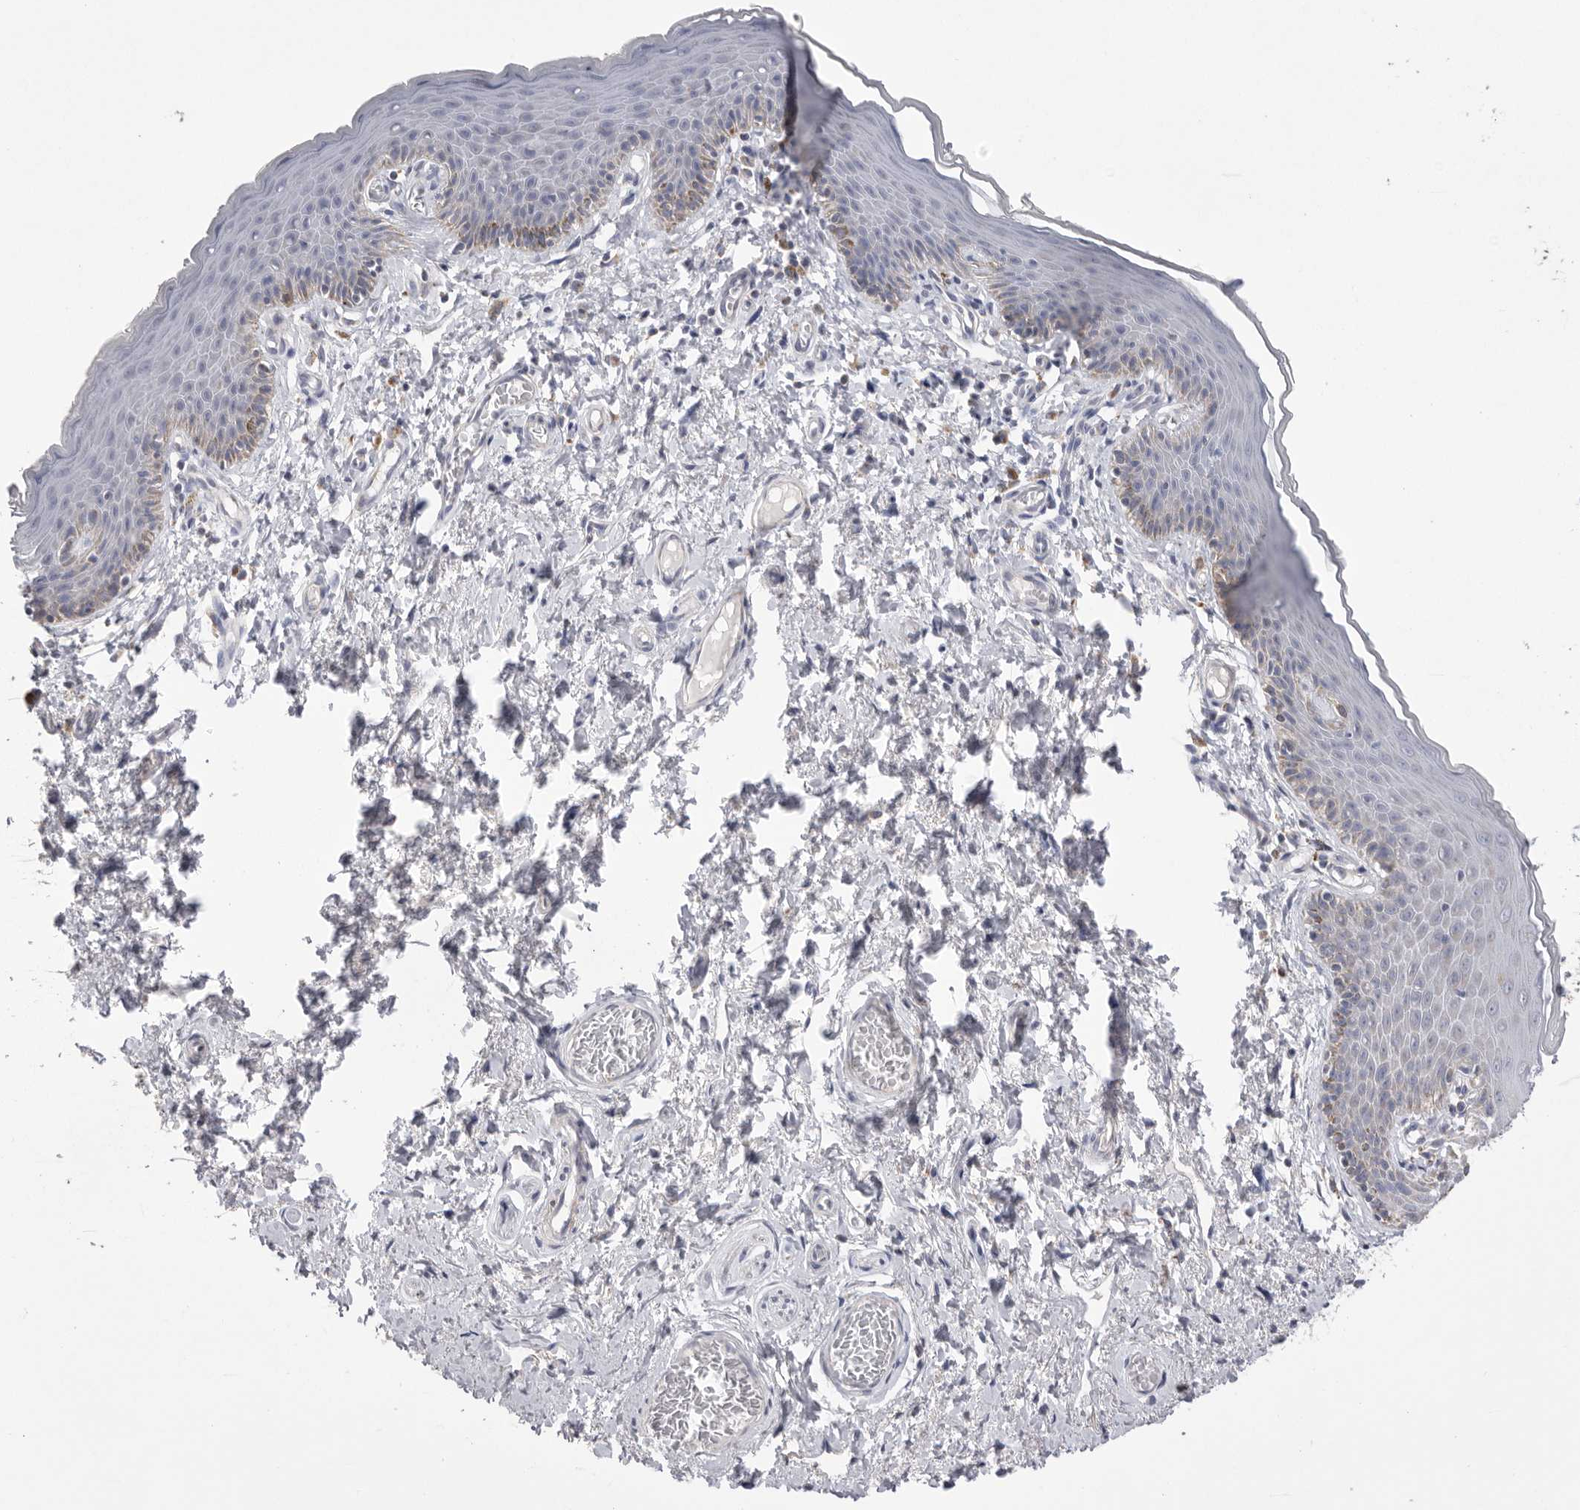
{"staining": {"intensity": "weak", "quantity": "<25%", "location": "cytoplasmic/membranous"}, "tissue": "skin", "cell_type": "Epidermal cells", "image_type": "normal", "snomed": [{"axis": "morphology", "description": "Normal tissue, NOS"}, {"axis": "topography", "description": "Vulva"}], "caption": "Immunohistochemistry (IHC) image of normal human skin stained for a protein (brown), which reveals no positivity in epidermal cells.", "gene": "VDAC3", "patient": {"sex": "female", "age": 66}}